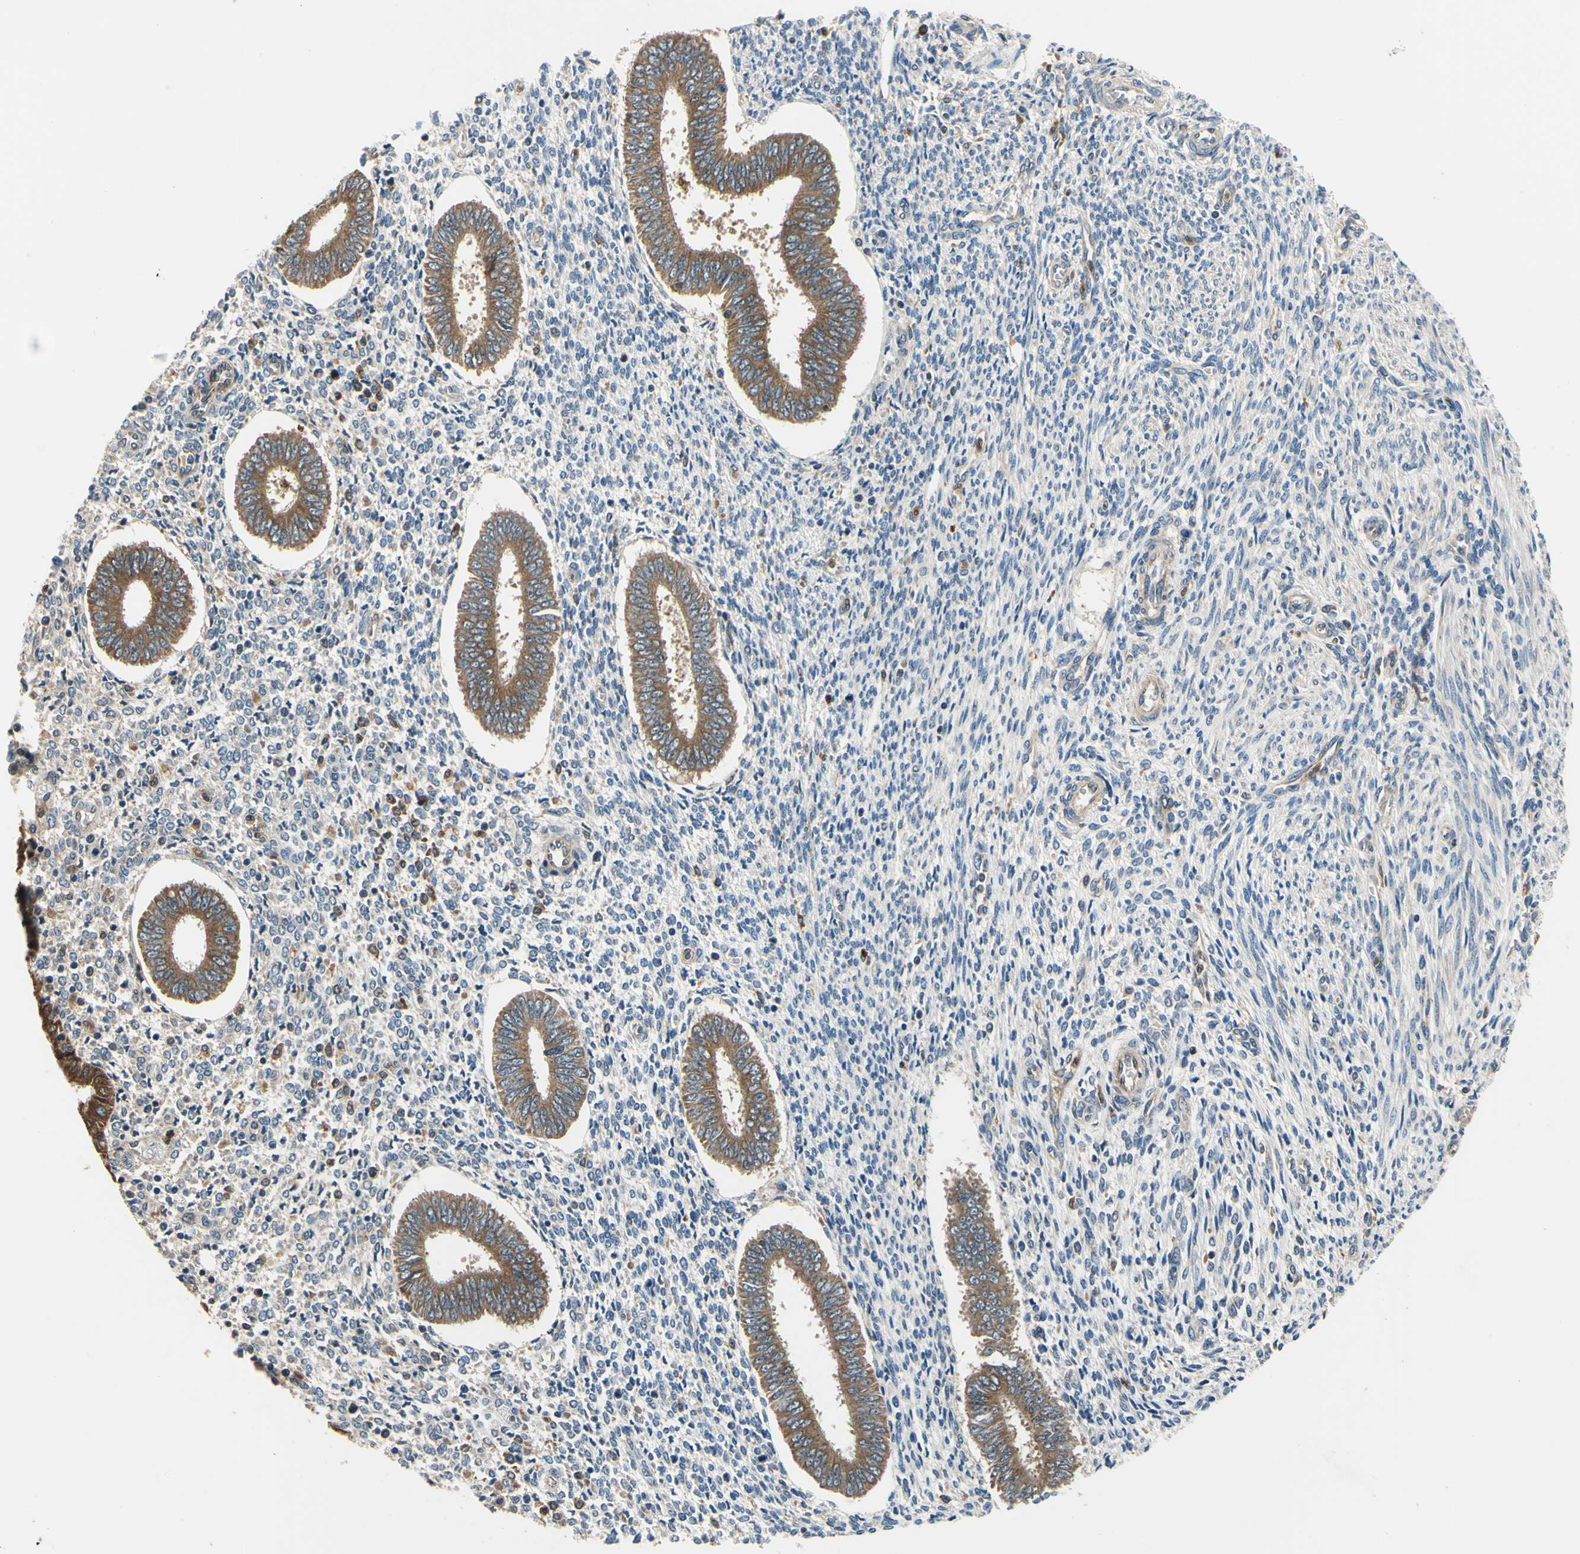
{"staining": {"intensity": "negative", "quantity": "none", "location": "none"}, "tissue": "endometrium", "cell_type": "Cells in endometrial stroma", "image_type": "normal", "snomed": [{"axis": "morphology", "description": "Normal tissue, NOS"}, {"axis": "topography", "description": "Endometrium"}], "caption": "High magnification brightfield microscopy of unremarkable endometrium stained with DAB (3,3'-diaminobenzidine) (brown) and counterstained with hematoxylin (blue): cells in endometrial stroma show no significant expression. (Stains: DAB (3,3'-diaminobenzidine) immunohistochemistry with hematoxylin counter stain, Microscopy: brightfield microscopy at high magnification).", "gene": "PLA2G4A", "patient": {"sex": "female", "age": 35}}